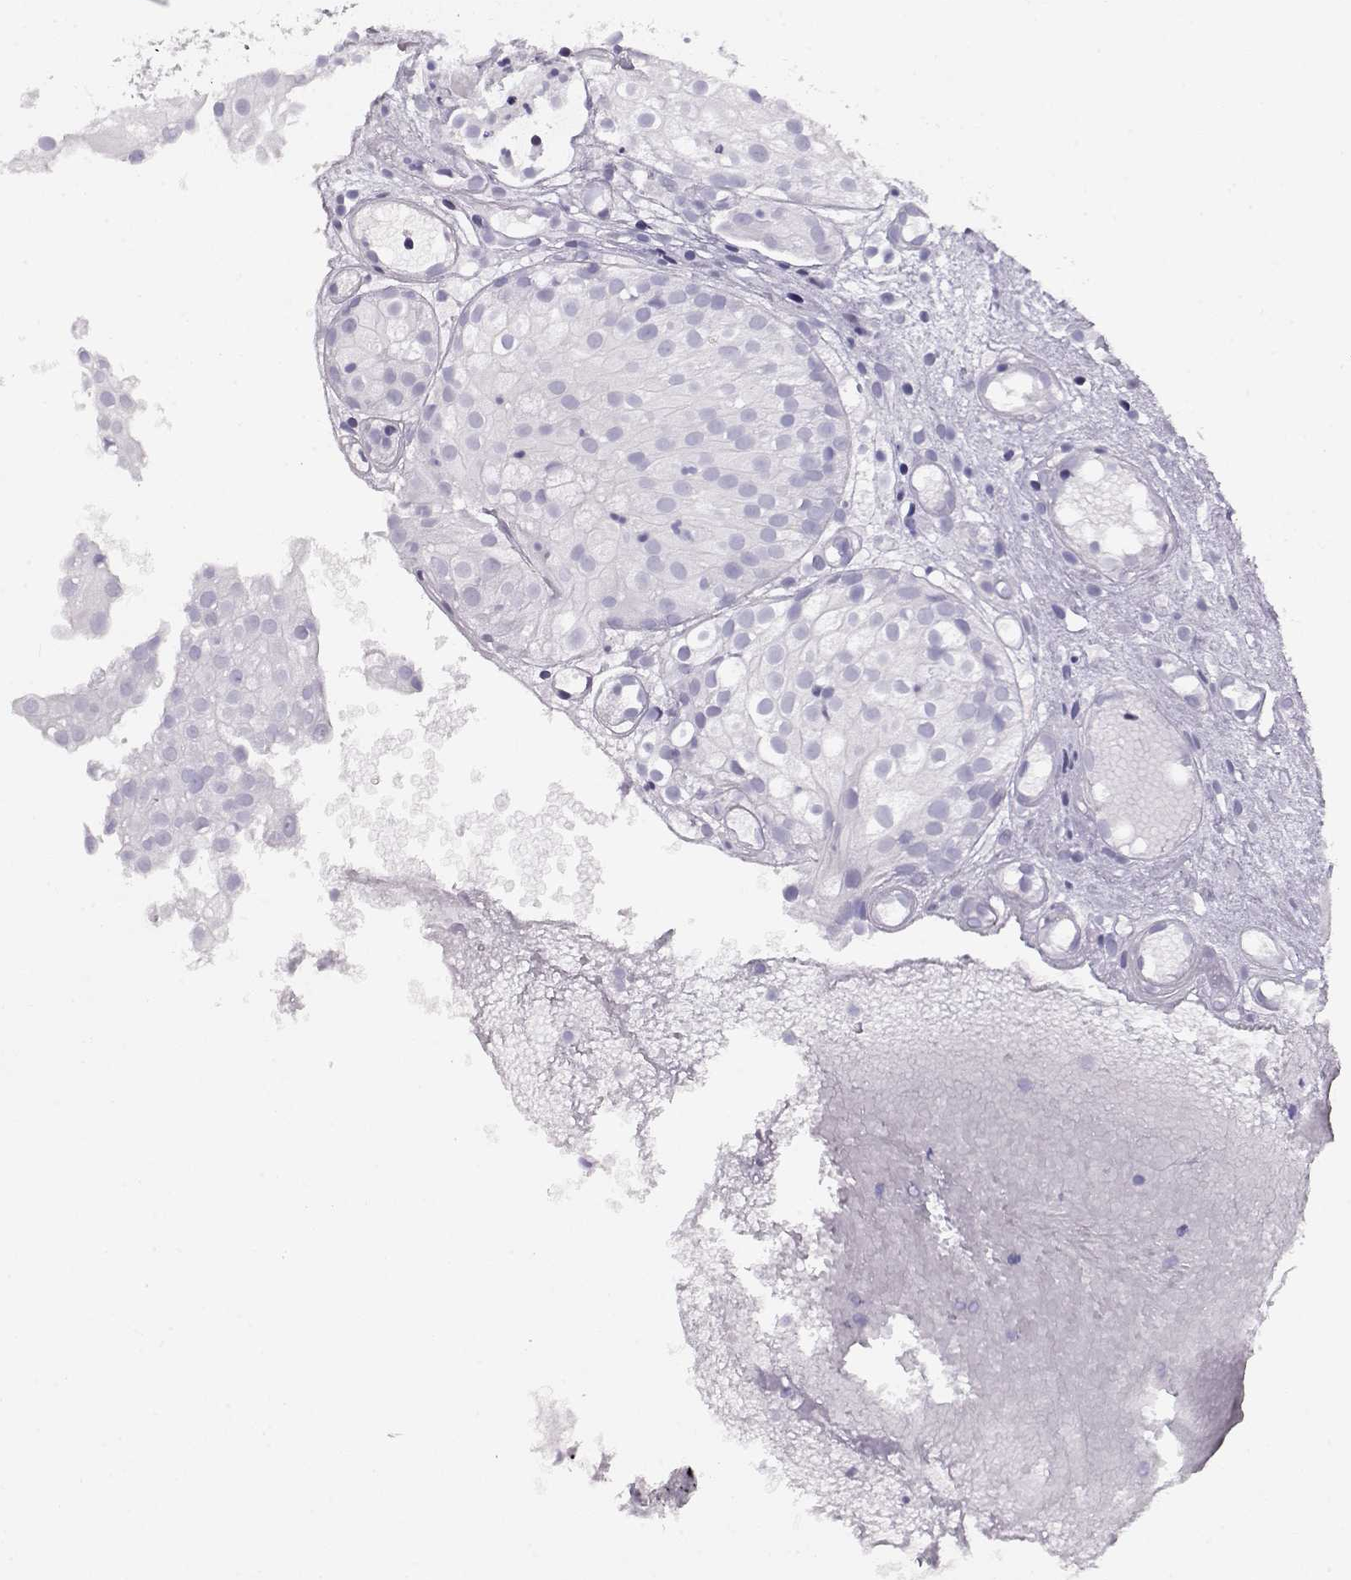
{"staining": {"intensity": "negative", "quantity": "none", "location": "none"}, "tissue": "prostate cancer", "cell_type": "Tumor cells", "image_type": "cancer", "snomed": [{"axis": "morphology", "description": "Adenocarcinoma, High grade"}, {"axis": "topography", "description": "Prostate"}], "caption": "A high-resolution micrograph shows immunohistochemistry staining of prostate cancer, which displays no significant expression in tumor cells.", "gene": "ACTN2", "patient": {"sex": "male", "age": 79}}